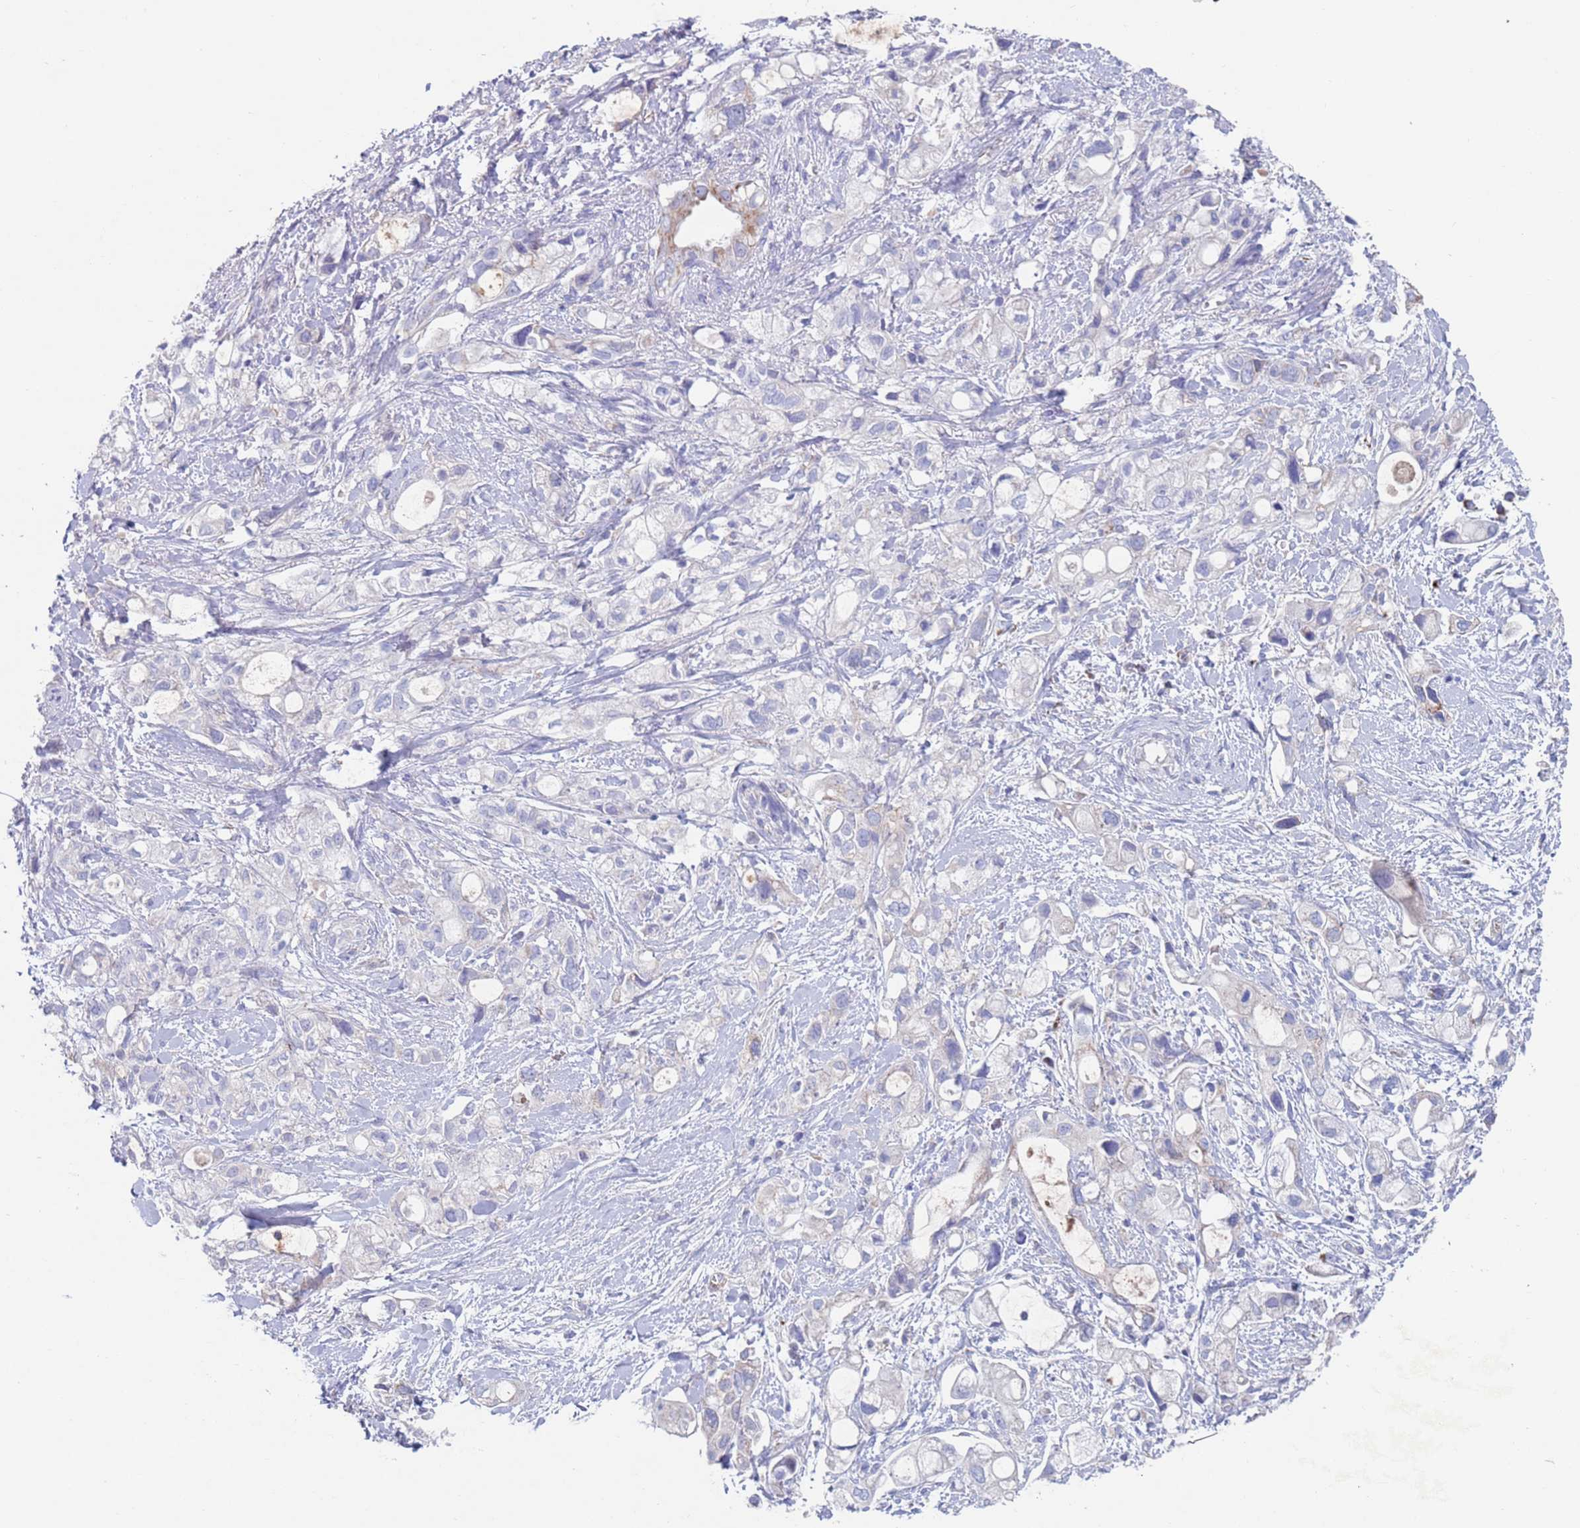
{"staining": {"intensity": "negative", "quantity": "none", "location": "none"}, "tissue": "pancreatic cancer", "cell_type": "Tumor cells", "image_type": "cancer", "snomed": [{"axis": "morphology", "description": "Adenocarcinoma, NOS"}, {"axis": "topography", "description": "Pancreas"}], "caption": "The photomicrograph demonstrates no significant positivity in tumor cells of pancreatic adenocarcinoma.", "gene": "MRPL22", "patient": {"sex": "female", "age": 56}}